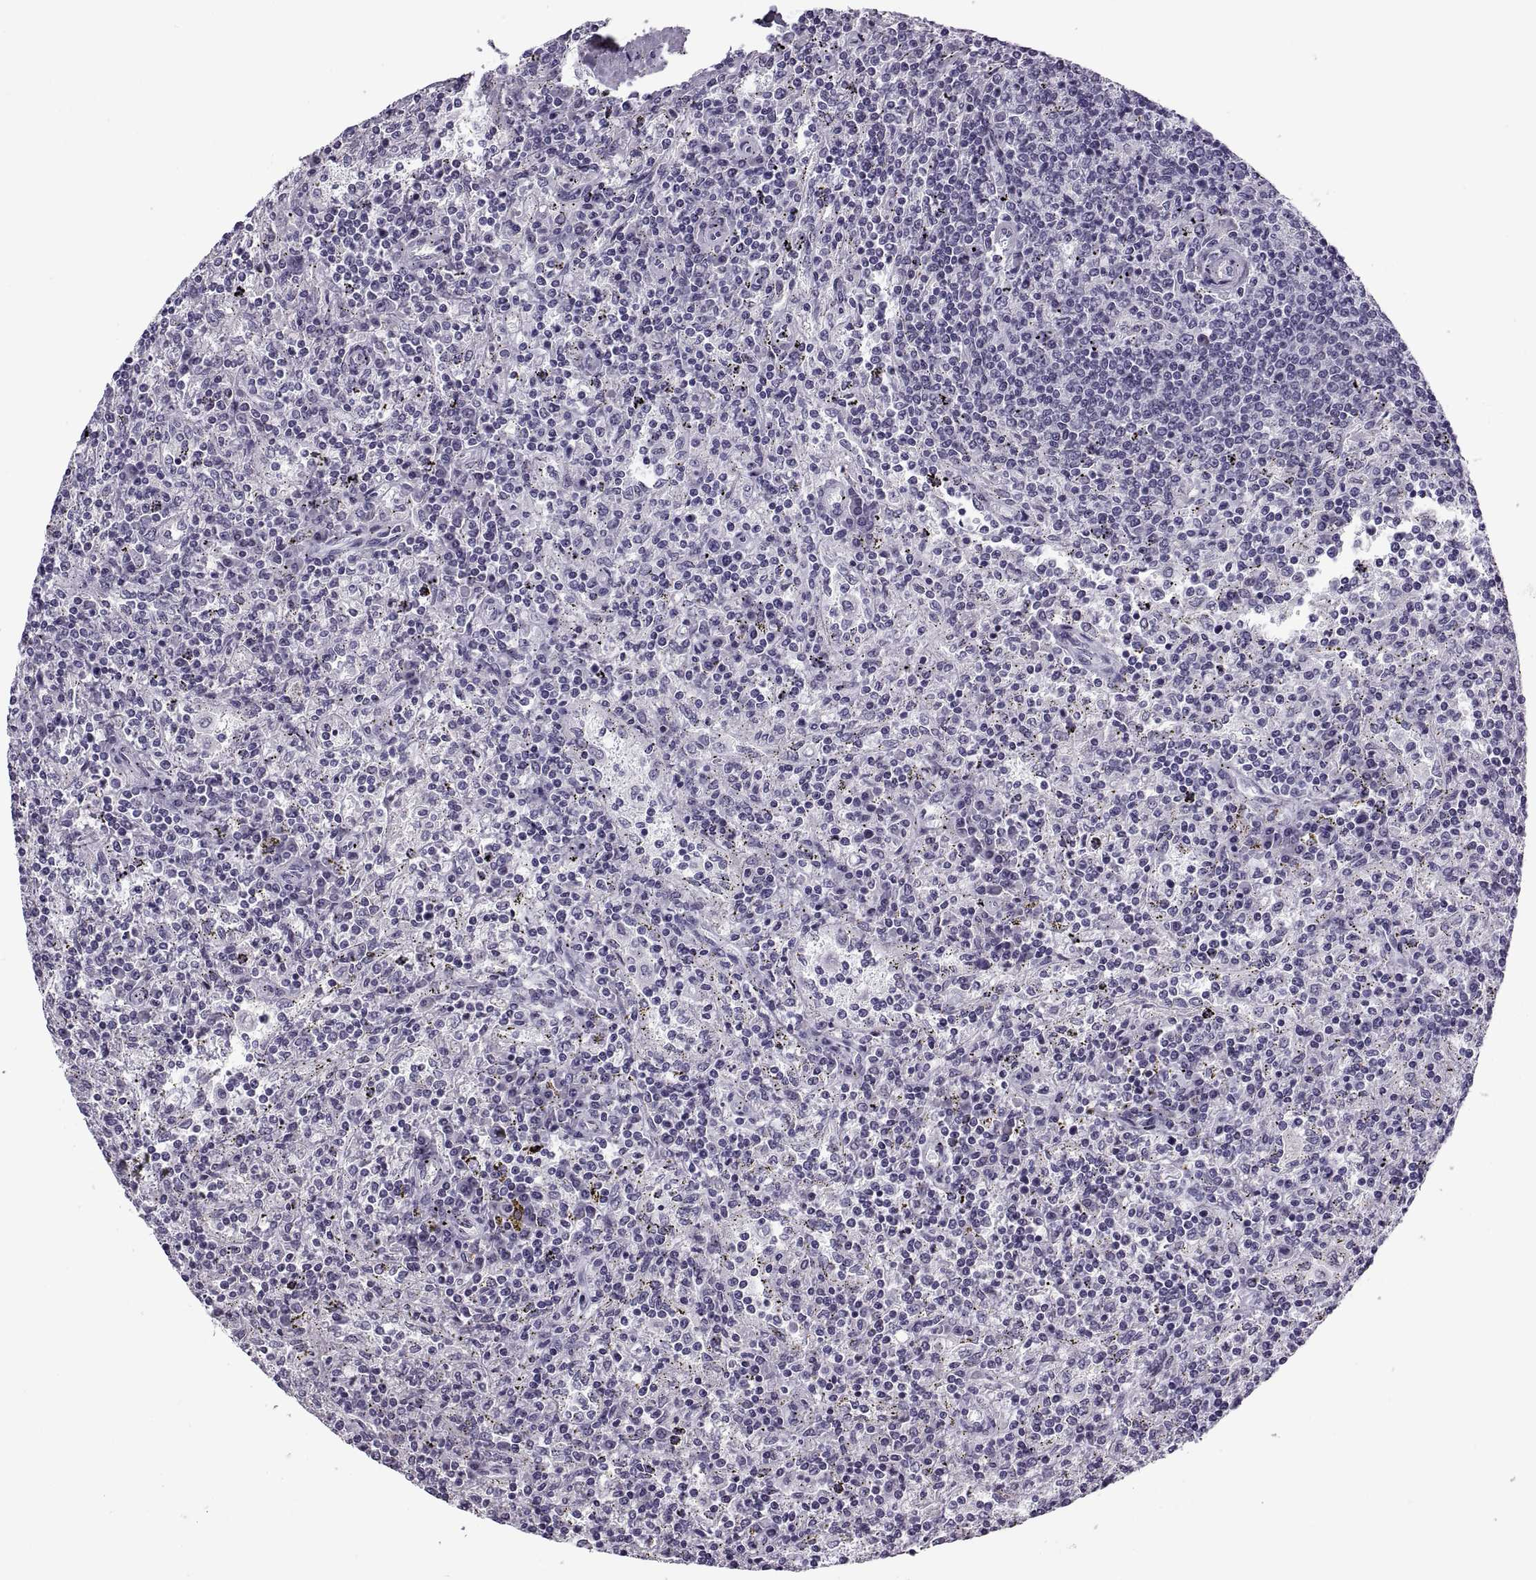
{"staining": {"intensity": "negative", "quantity": "none", "location": "none"}, "tissue": "lymphoma", "cell_type": "Tumor cells", "image_type": "cancer", "snomed": [{"axis": "morphology", "description": "Malignant lymphoma, non-Hodgkin's type, Low grade"}, {"axis": "topography", "description": "Spleen"}], "caption": "Photomicrograph shows no protein positivity in tumor cells of low-grade malignant lymphoma, non-Hodgkin's type tissue.", "gene": "TBC1D3G", "patient": {"sex": "male", "age": 62}}